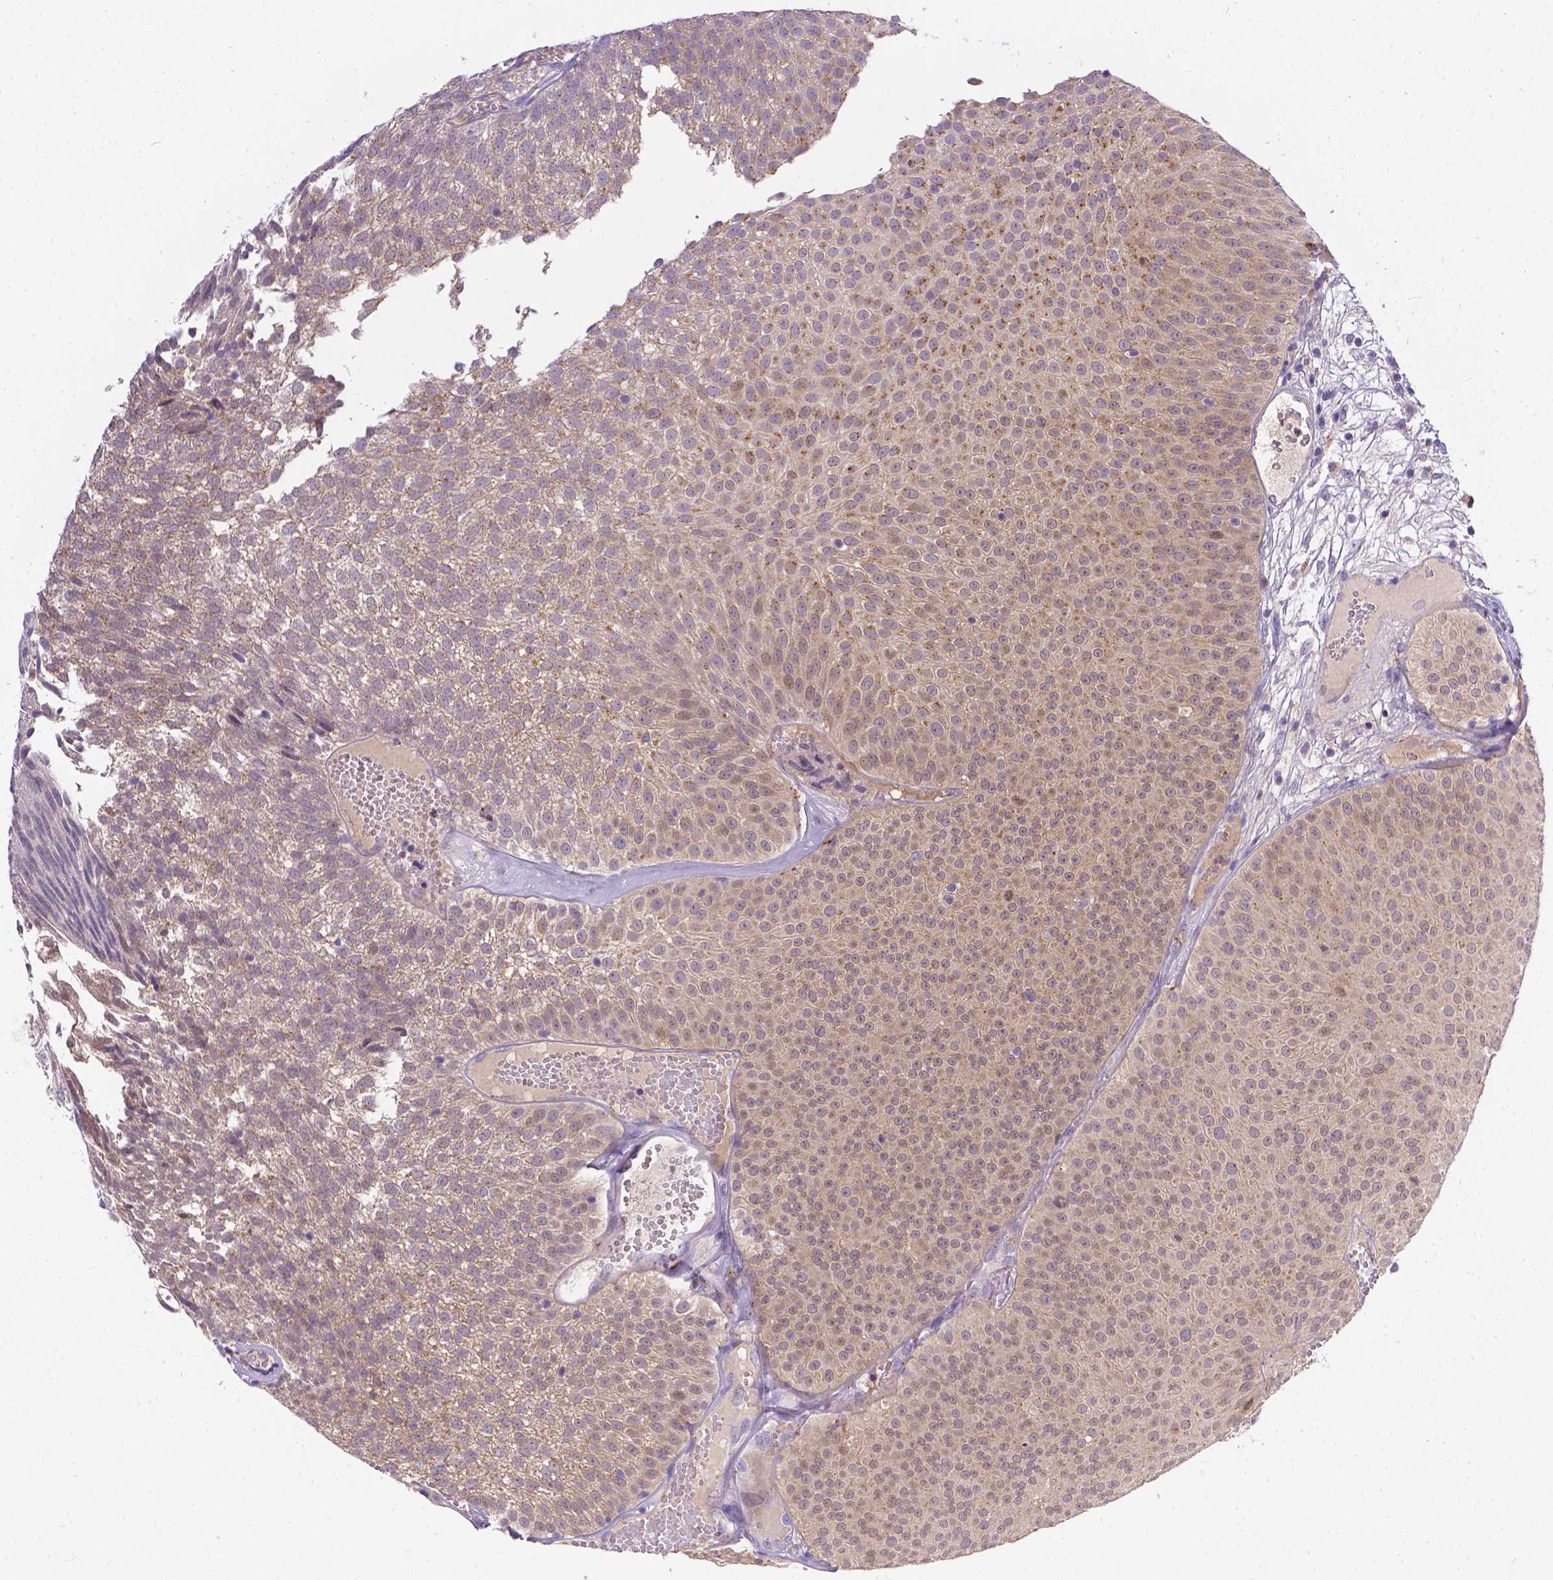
{"staining": {"intensity": "weak", "quantity": ">75%", "location": "cytoplasmic/membranous"}, "tissue": "urothelial cancer", "cell_type": "Tumor cells", "image_type": "cancer", "snomed": [{"axis": "morphology", "description": "Urothelial carcinoma, Low grade"}, {"axis": "topography", "description": "Urinary bladder"}], "caption": "Protein expression analysis of human low-grade urothelial carcinoma reveals weak cytoplasmic/membranous expression in approximately >75% of tumor cells.", "gene": "TM4SF18", "patient": {"sex": "male", "age": 52}}